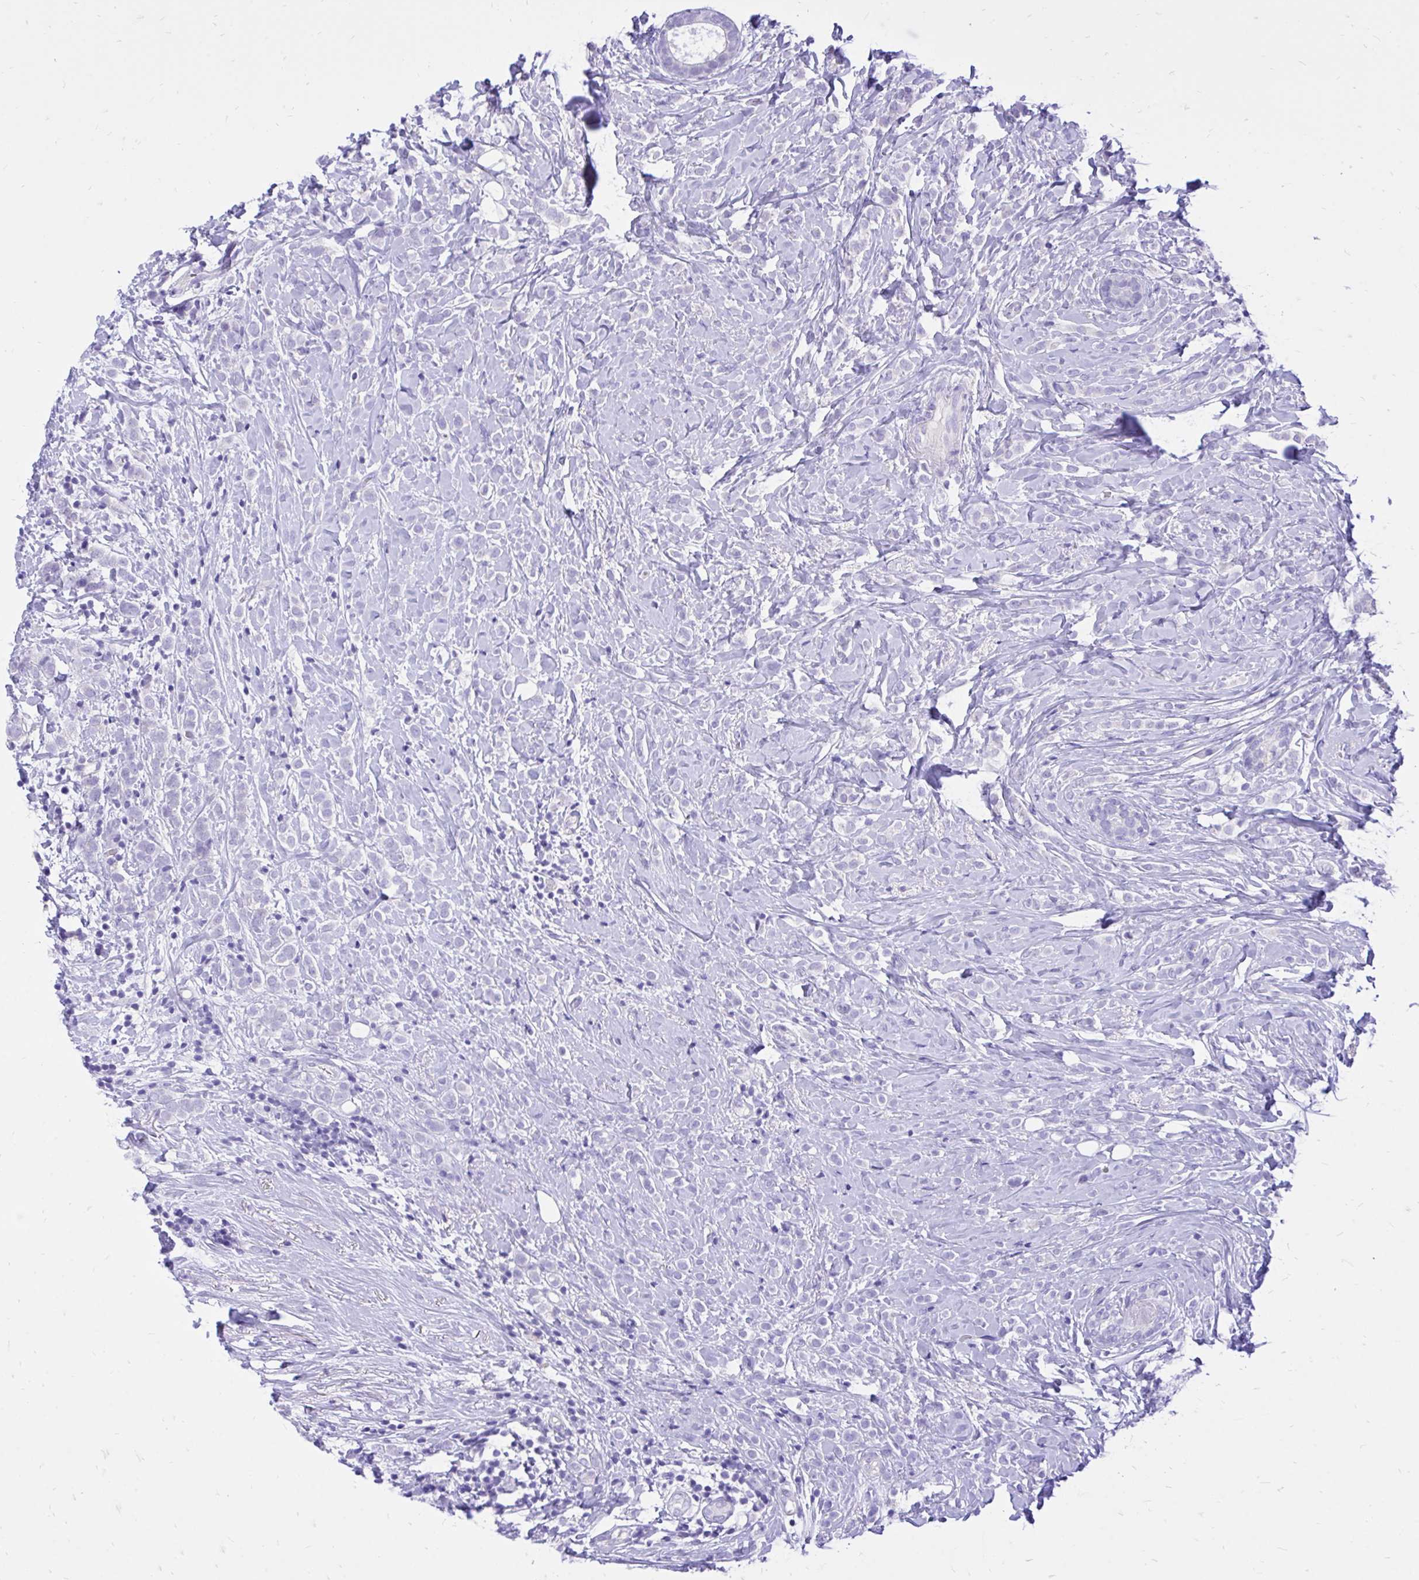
{"staining": {"intensity": "negative", "quantity": "none", "location": "none"}, "tissue": "breast cancer", "cell_type": "Tumor cells", "image_type": "cancer", "snomed": [{"axis": "morphology", "description": "Lobular carcinoma"}, {"axis": "topography", "description": "Breast"}], "caption": "Photomicrograph shows no significant protein staining in tumor cells of breast lobular carcinoma. (DAB immunohistochemistry, high magnification).", "gene": "MON1A", "patient": {"sex": "female", "age": 49}}